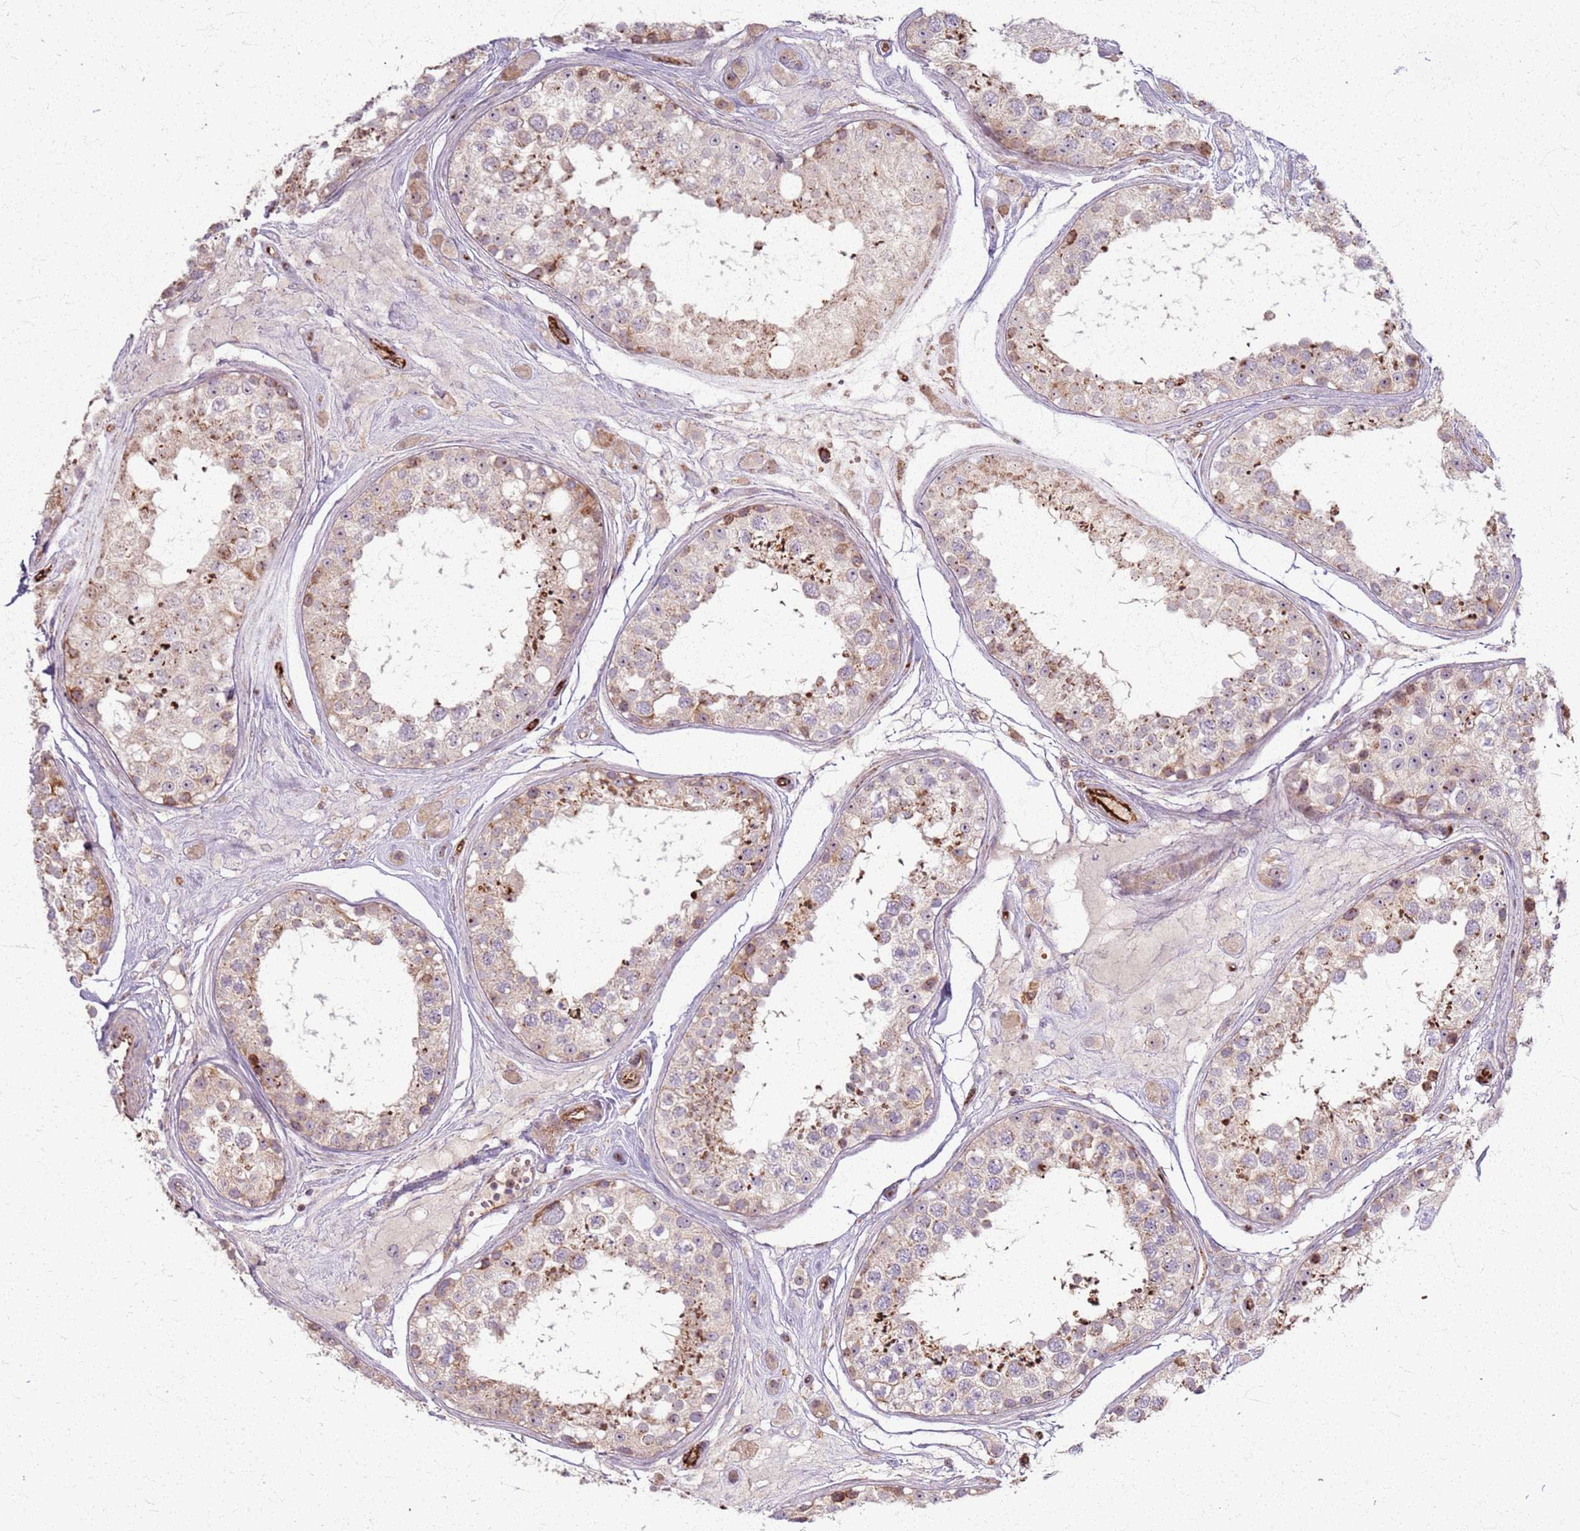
{"staining": {"intensity": "moderate", "quantity": "25%-75%", "location": "cytoplasmic/membranous,nuclear"}, "tissue": "testis", "cell_type": "Cells in seminiferous ducts", "image_type": "normal", "snomed": [{"axis": "morphology", "description": "Normal tissue, NOS"}, {"axis": "topography", "description": "Testis"}], "caption": "An image of testis stained for a protein demonstrates moderate cytoplasmic/membranous,nuclear brown staining in cells in seminiferous ducts. (brown staining indicates protein expression, while blue staining denotes nuclei).", "gene": "KRI1", "patient": {"sex": "male", "age": 25}}